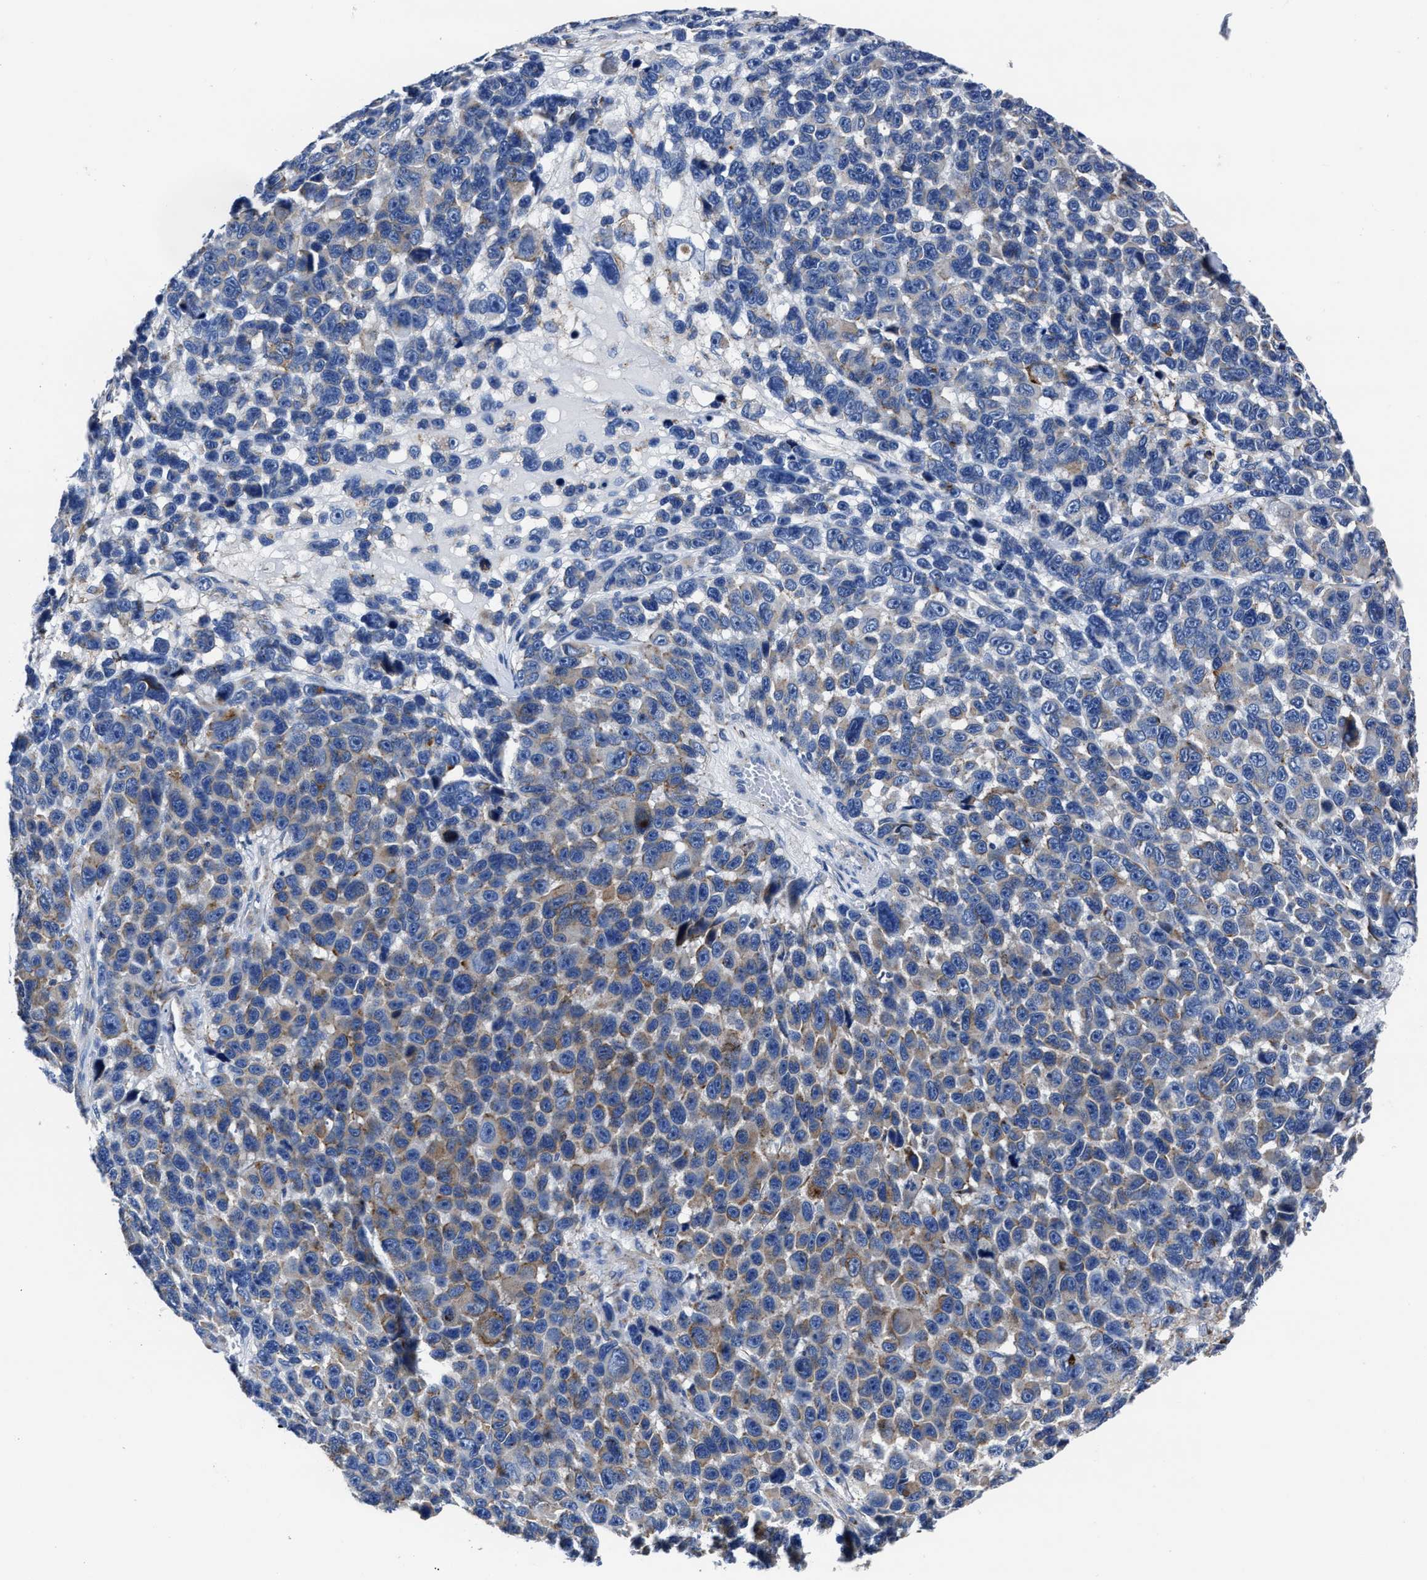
{"staining": {"intensity": "weak", "quantity": "<25%", "location": "cytoplasmic/membranous"}, "tissue": "melanoma", "cell_type": "Tumor cells", "image_type": "cancer", "snomed": [{"axis": "morphology", "description": "Malignant melanoma, NOS"}, {"axis": "topography", "description": "Skin"}], "caption": "Immunohistochemistry (IHC) image of neoplastic tissue: human malignant melanoma stained with DAB displays no significant protein staining in tumor cells. Brightfield microscopy of immunohistochemistry (IHC) stained with DAB (brown) and hematoxylin (blue), captured at high magnification.", "gene": "LAMTOR4", "patient": {"sex": "male", "age": 53}}